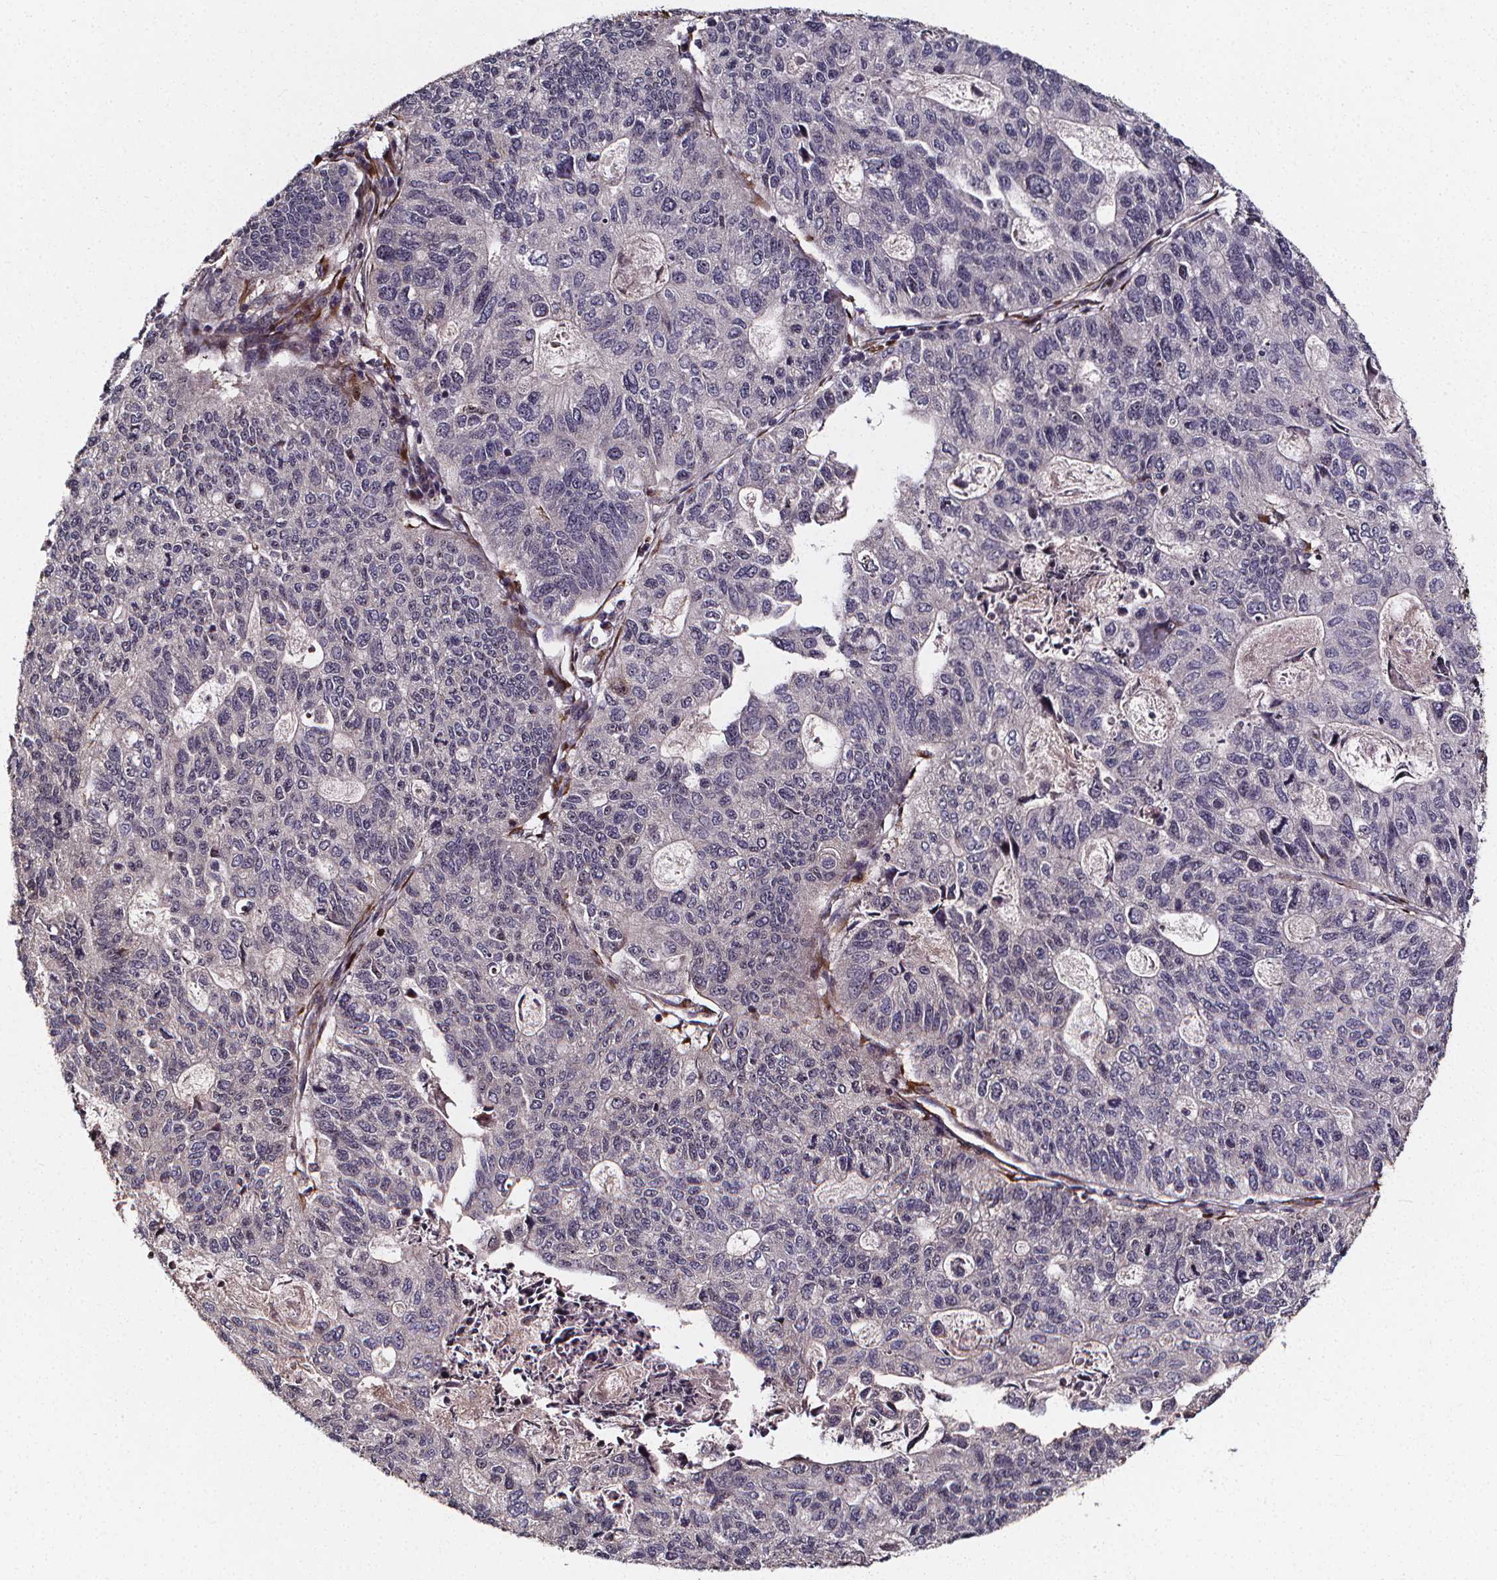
{"staining": {"intensity": "weak", "quantity": "<25%", "location": "cytoplasmic/membranous"}, "tissue": "stomach cancer", "cell_type": "Tumor cells", "image_type": "cancer", "snomed": [{"axis": "morphology", "description": "Adenocarcinoma, NOS"}, {"axis": "topography", "description": "Stomach, upper"}], "caption": "The image displays no staining of tumor cells in stomach cancer (adenocarcinoma). (Brightfield microscopy of DAB (3,3'-diaminobenzidine) IHC at high magnification).", "gene": "AEBP1", "patient": {"sex": "female", "age": 67}}